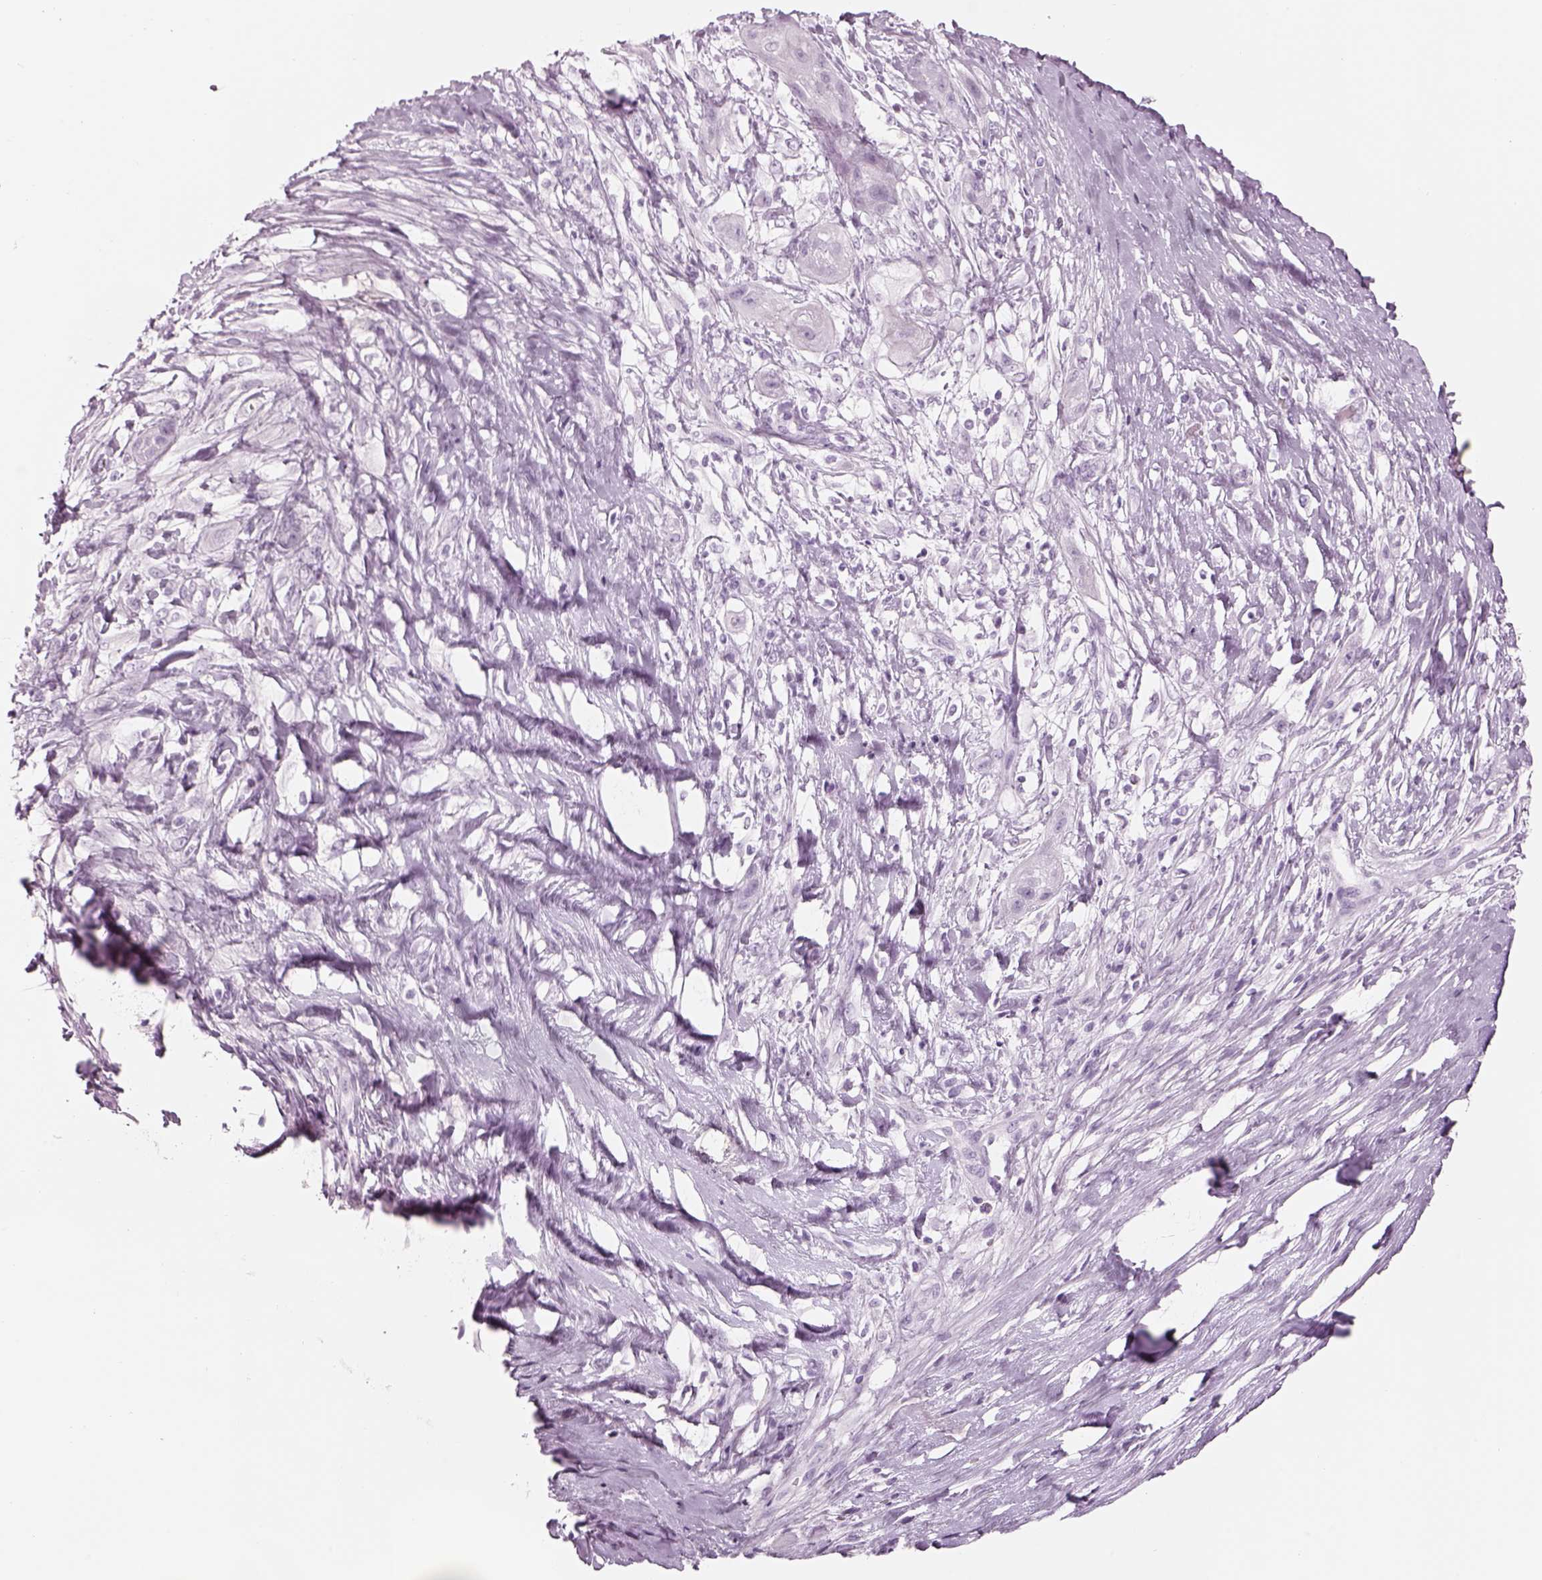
{"staining": {"intensity": "negative", "quantity": "none", "location": "none"}, "tissue": "skin cancer", "cell_type": "Tumor cells", "image_type": "cancer", "snomed": [{"axis": "morphology", "description": "Squamous cell carcinoma, NOS"}, {"axis": "topography", "description": "Skin"}], "caption": "Protein analysis of skin squamous cell carcinoma exhibits no significant positivity in tumor cells.", "gene": "SAG", "patient": {"sex": "male", "age": 62}}